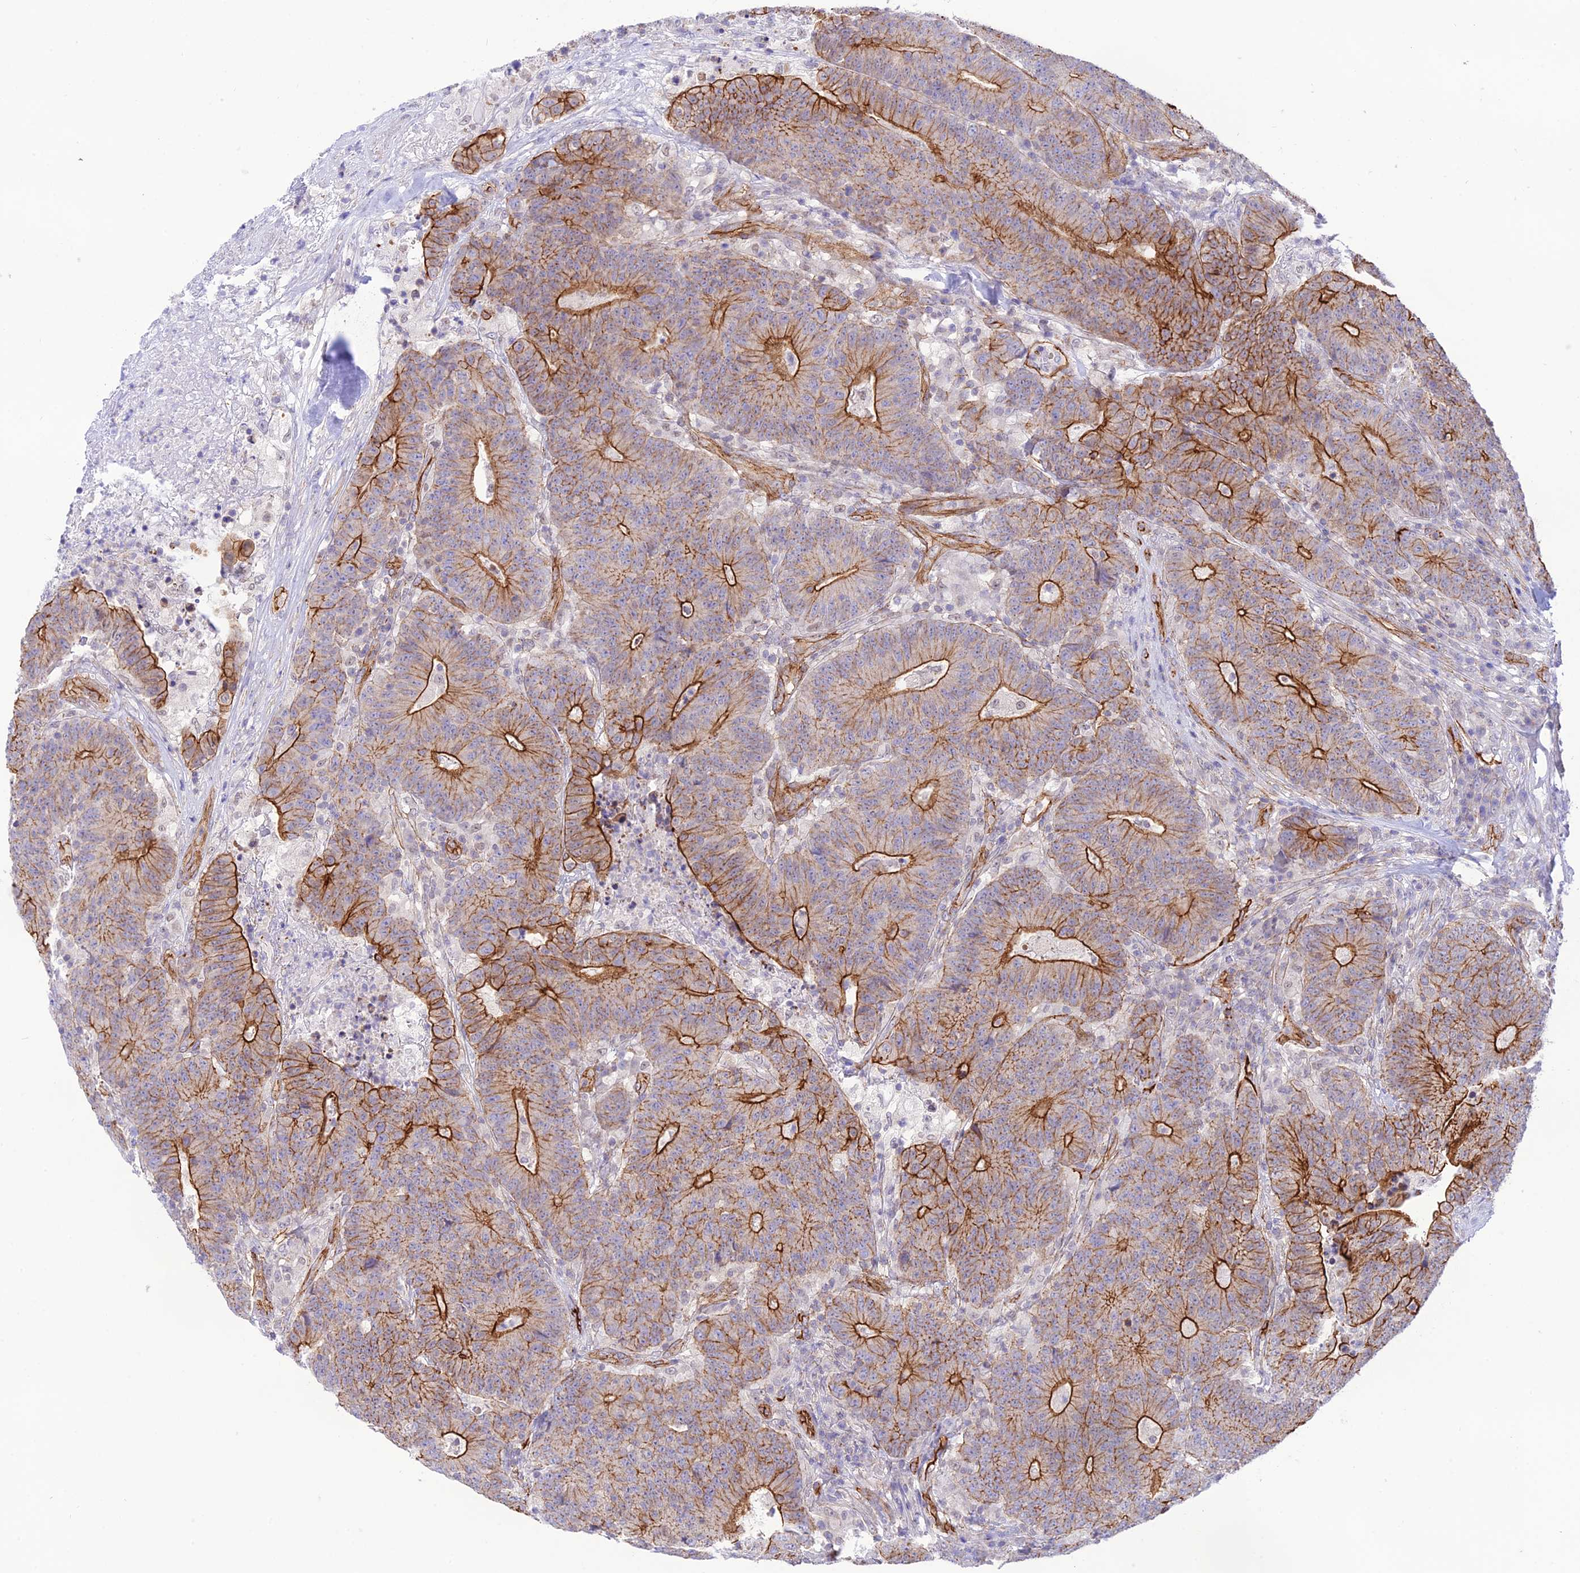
{"staining": {"intensity": "strong", "quantity": "25%-75%", "location": "cytoplasmic/membranous"}, "tissue": "colorectal cancer", "cell_type": "Tumor cells", "image_type": "cancer", "snomed": [{"axis": "morphology", "description": "Adenocarcinoma, NOS"}, {"axis": "topography", "description": "Colon"}], "caption": "Strong cytoplasmic/membranous positivity for a protein is present in about 25%-75% of tumor cells of colorectal cancer using immunohistochemistry (IHC).", "gene": "YPEL5", "patient": {"sex": "female", "age": 75}}